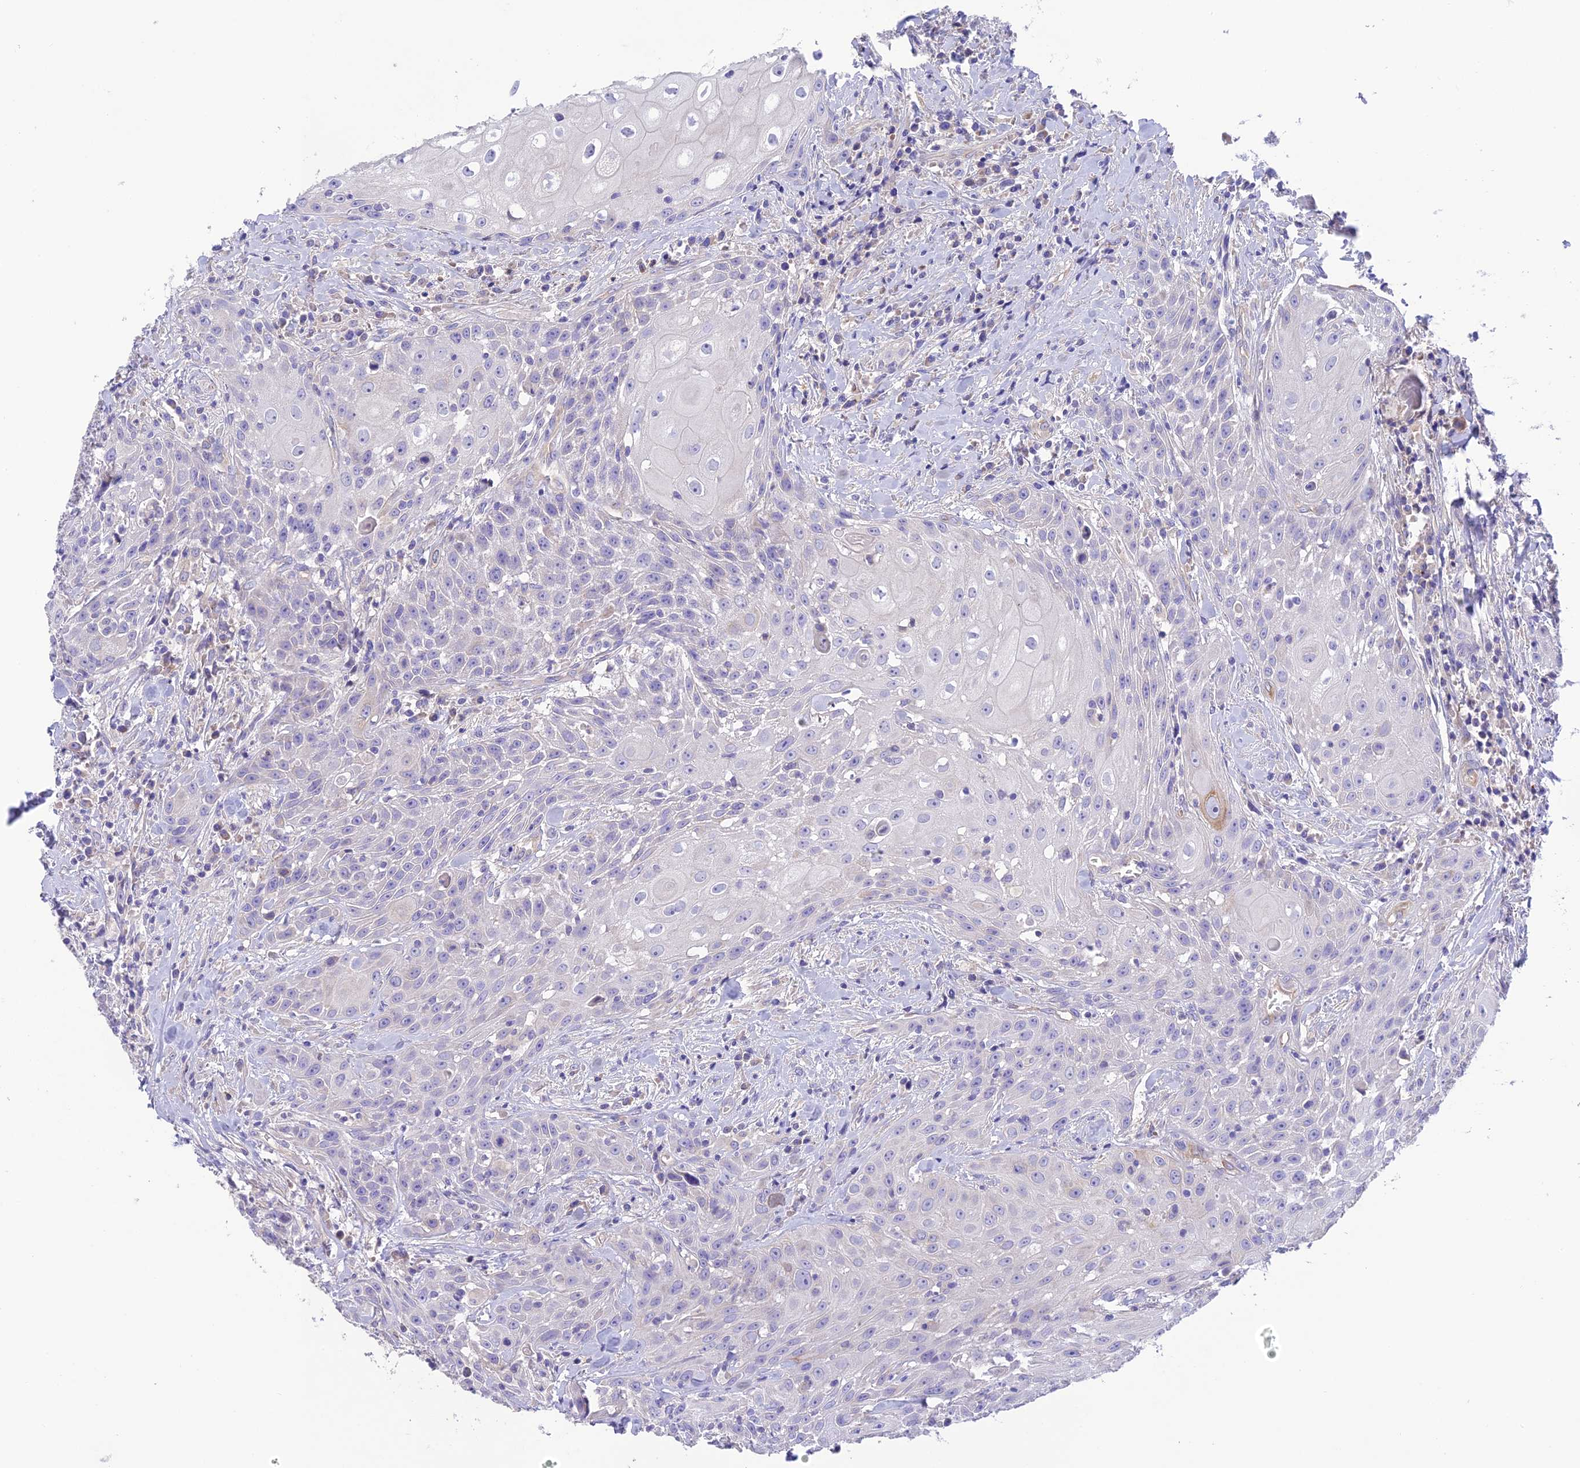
{"staining": {"intensity": "negative", "quantity": "none", "location": "none"}, "tissue": "head and neck cancer", "cell_type": "Tumor cells", "image_type": "cancer", "snomed": [{"axis": "morphology", "description": "Squamous cell carcinoma, NOS"}, {"axis": "topography", "description": "Oral tissue"}, {"axis": "topography", "description": "Head-Neck"}], "caption": "This histopathology image is of squamous cell carcinoma (head and neck) stained with immunohistochemistry (IHC) to label a protein in brown with the nuclei are counter-stained blue. There is no positivity in tumor cells. (Immunohistochemistry, brightfield microscopy, high magnification).", "gene": "HSD17B2", "patient": {"sex": "female", "age": 82}}